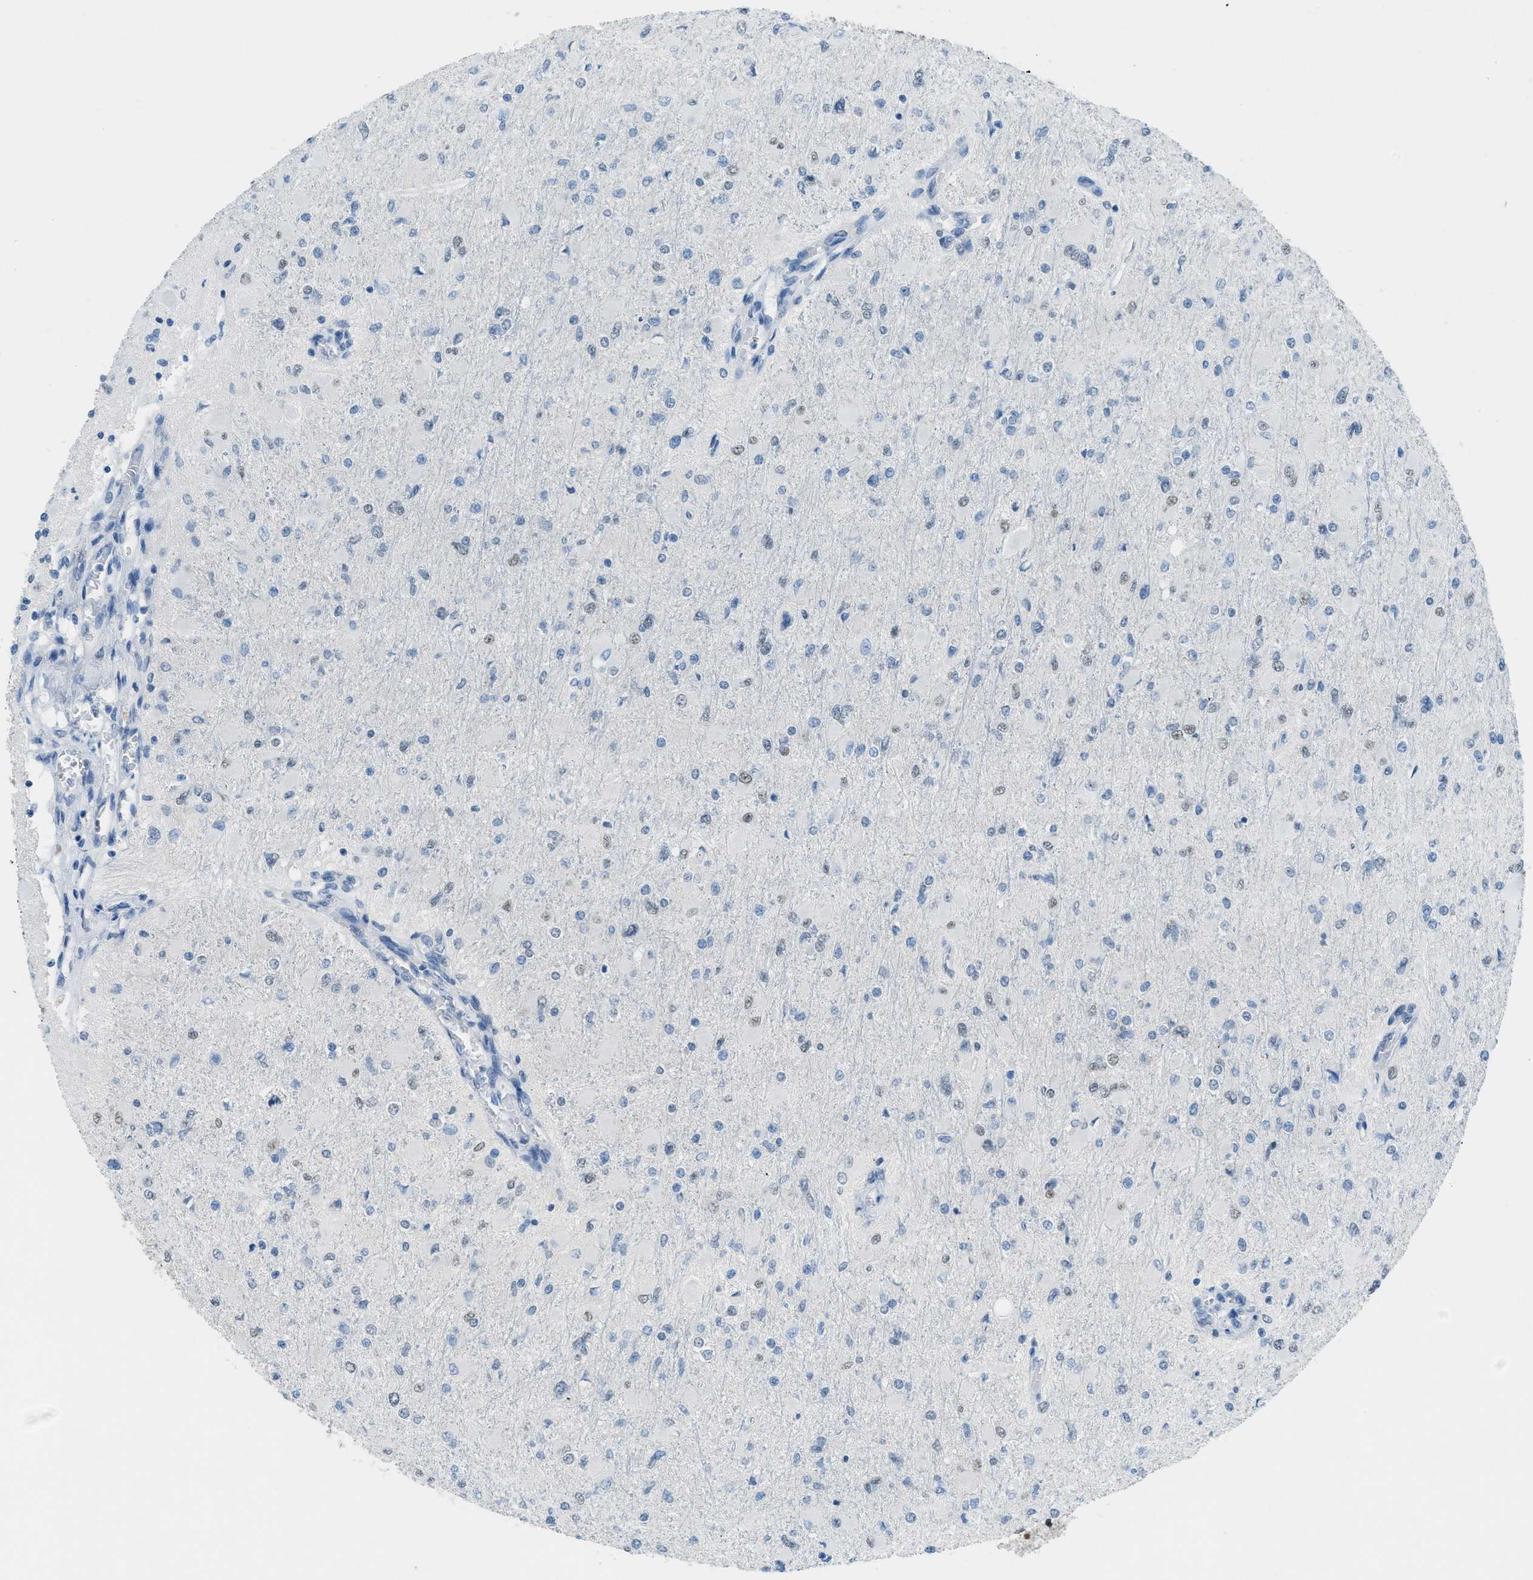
{"staining": {"intensity": "weak", "quantity": "<25%", "location": "nuclear"}, "tissue": "glioma", "cell_type": "Tumor cells", "image_type": "cancer", "snomed": [{"axis": "morphology", "description": "Glioma, malignant, High grade"}, {"axis": "topography", "description": "Cerebral cortex"}], "caption": "Immunohistochemistry (IHC) of malignant glioma (high-grade) displays no staining in tumor cells.", "gene": "TTC13", "patient": {"sex": "female", "age": 36}}